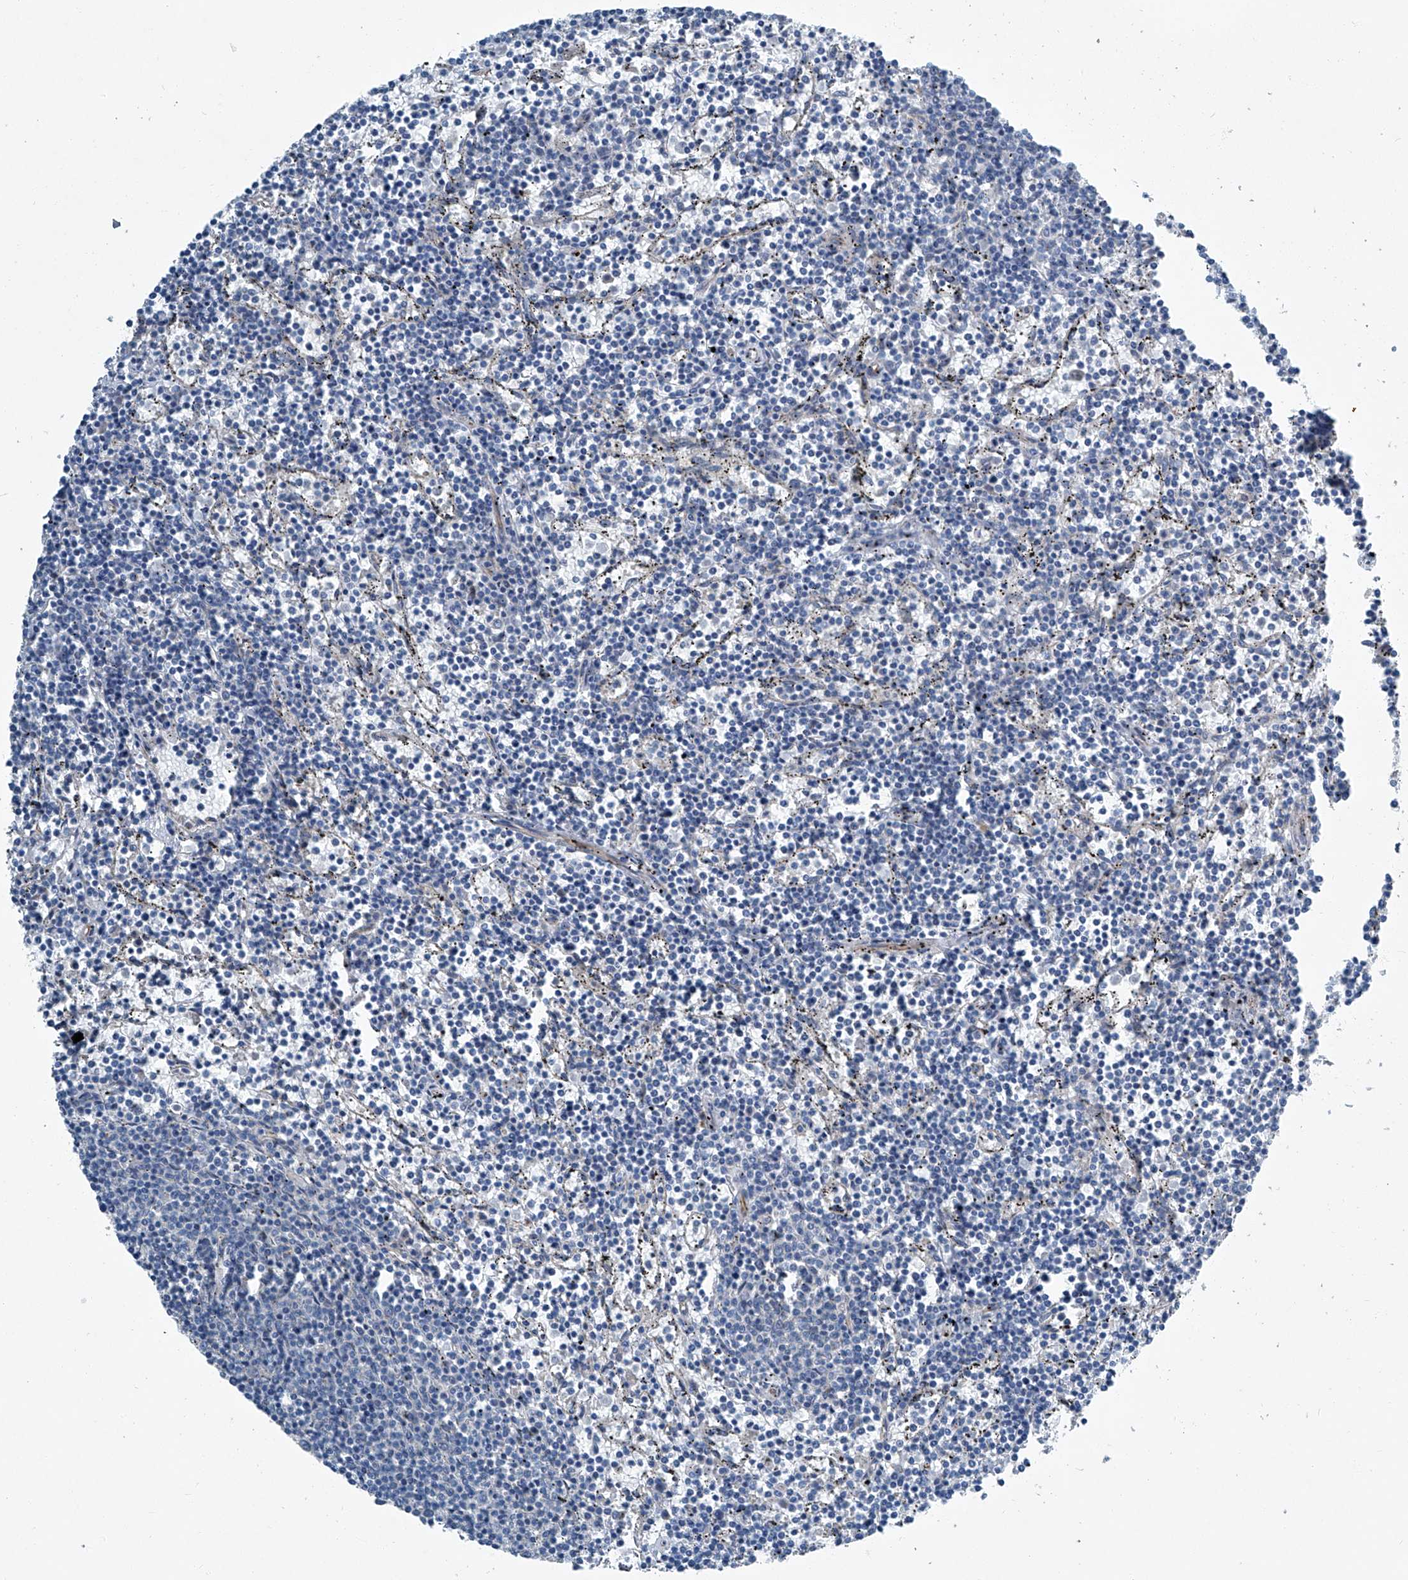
{"staining": {"intensity": "negative", "quantity": "none", "location": "none"}, "tissue": "lymphoma", "cell_type": "Tumor cells", "image_type": "cancer", "snomed": [{"axis": "morphology", "description": "Malignant lymphoma, non-Hodgkin's type, Low grade"}, {"axis": "topography", "description": "Spleen"}], "caption": "DAB immunohistochemical staining of human malignant lymphoma, non-Hodgkin's type (low-grade) shows no significant positivity in tumor cells.", "gene": "SLC26A11", "patient": {"sex": "female", "age": 50}}